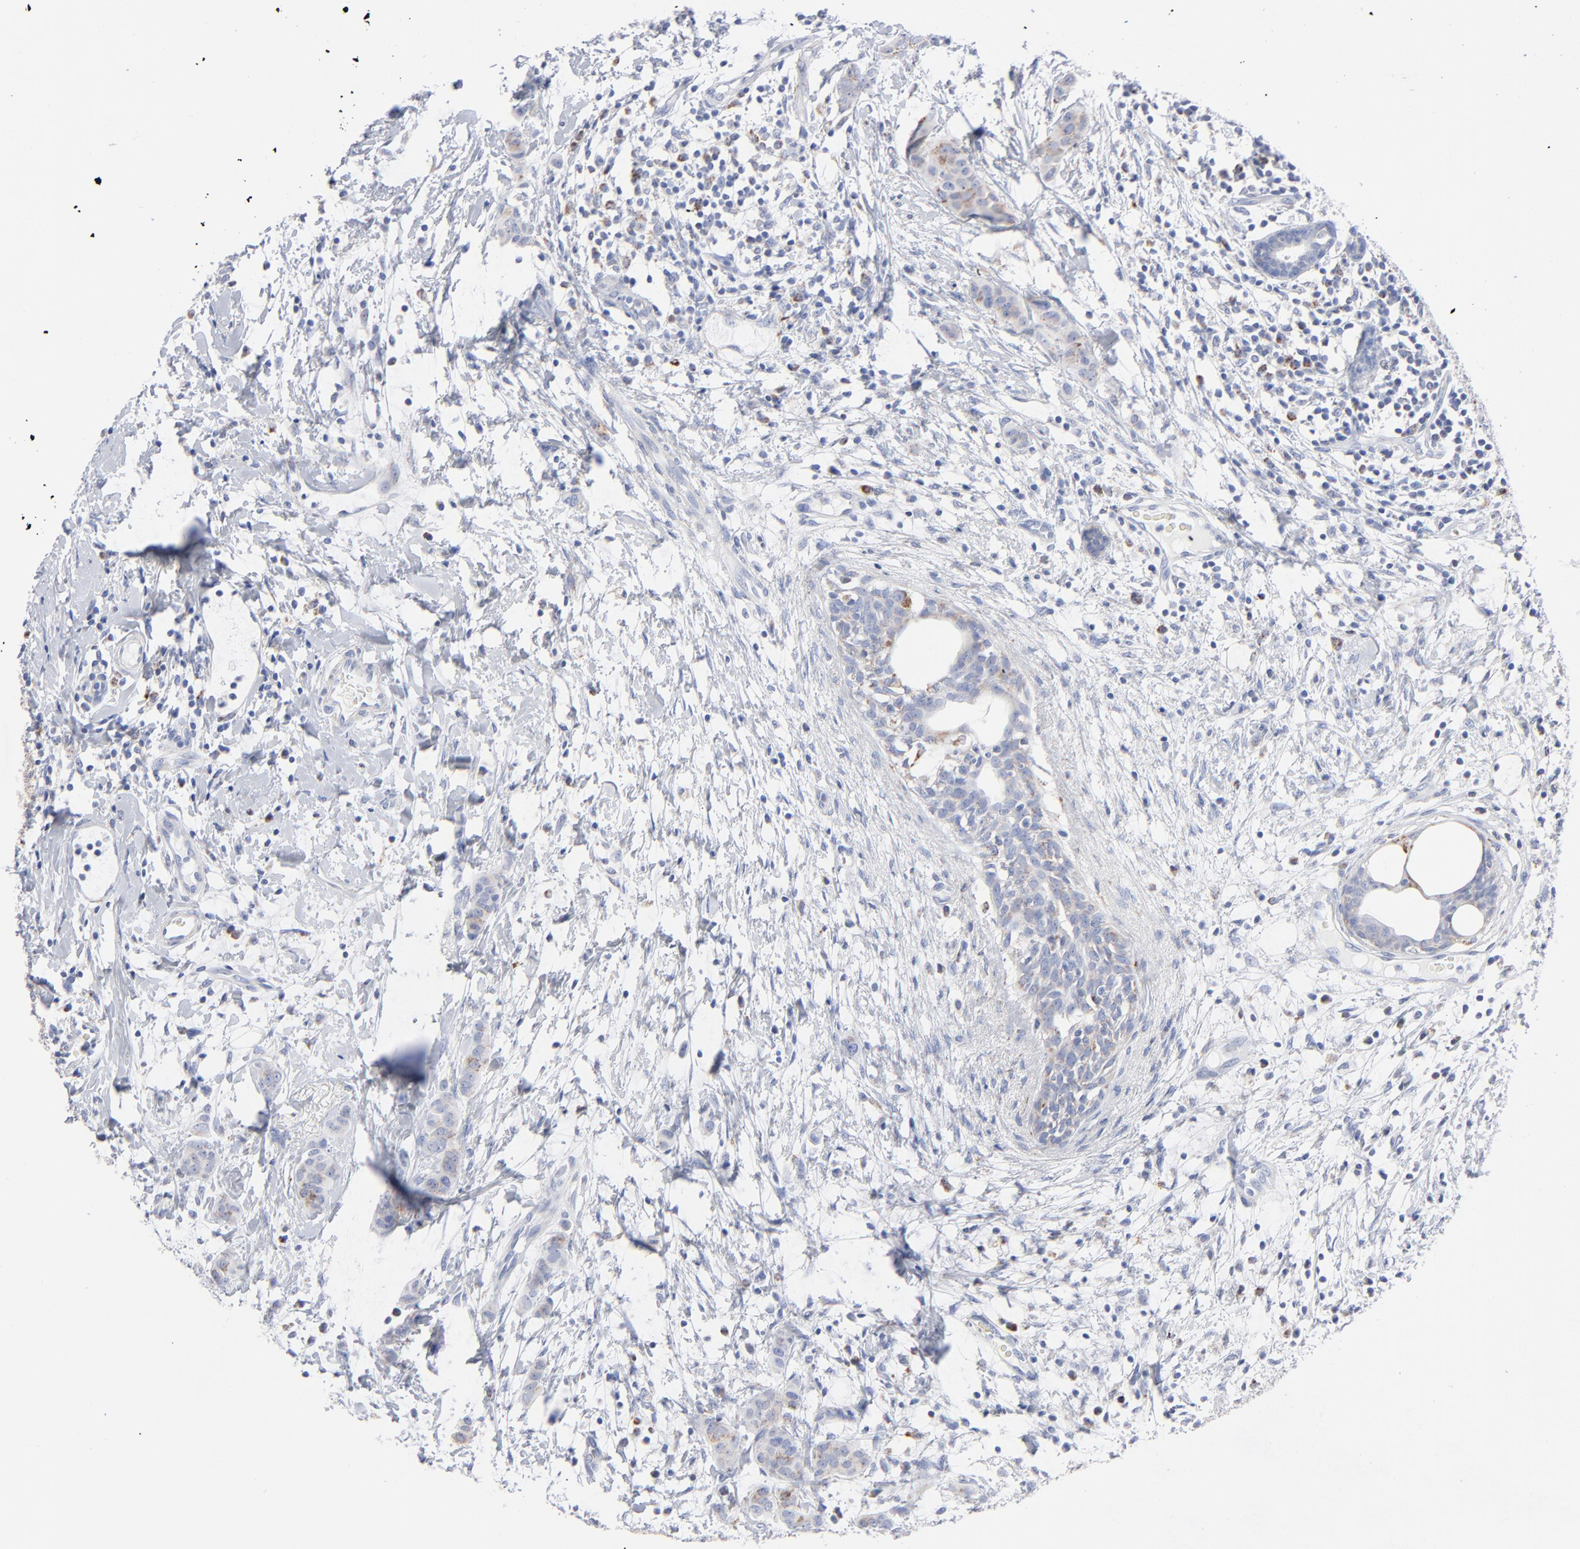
{"staining": {"intensity": "negative", "quantity": "none", "location": "none"}, "tissue": "breast cancer", "cell_type": "Tumor cells", "image_type": "cancer", "snomed": [{"axis": "morphology", "description": "Duct carcinoma"}, {"axis": "topography", "description": "Breast"}], "caption": "Immunohistochemistry (IHC) photomicrograph of breast cancer (infiltrating ductal carcinoma) stained for a protein (brown), which shows no expression in tumor cells.", "gene": "CHCHD10", "patient": {"sex": "female", "age": 40}}